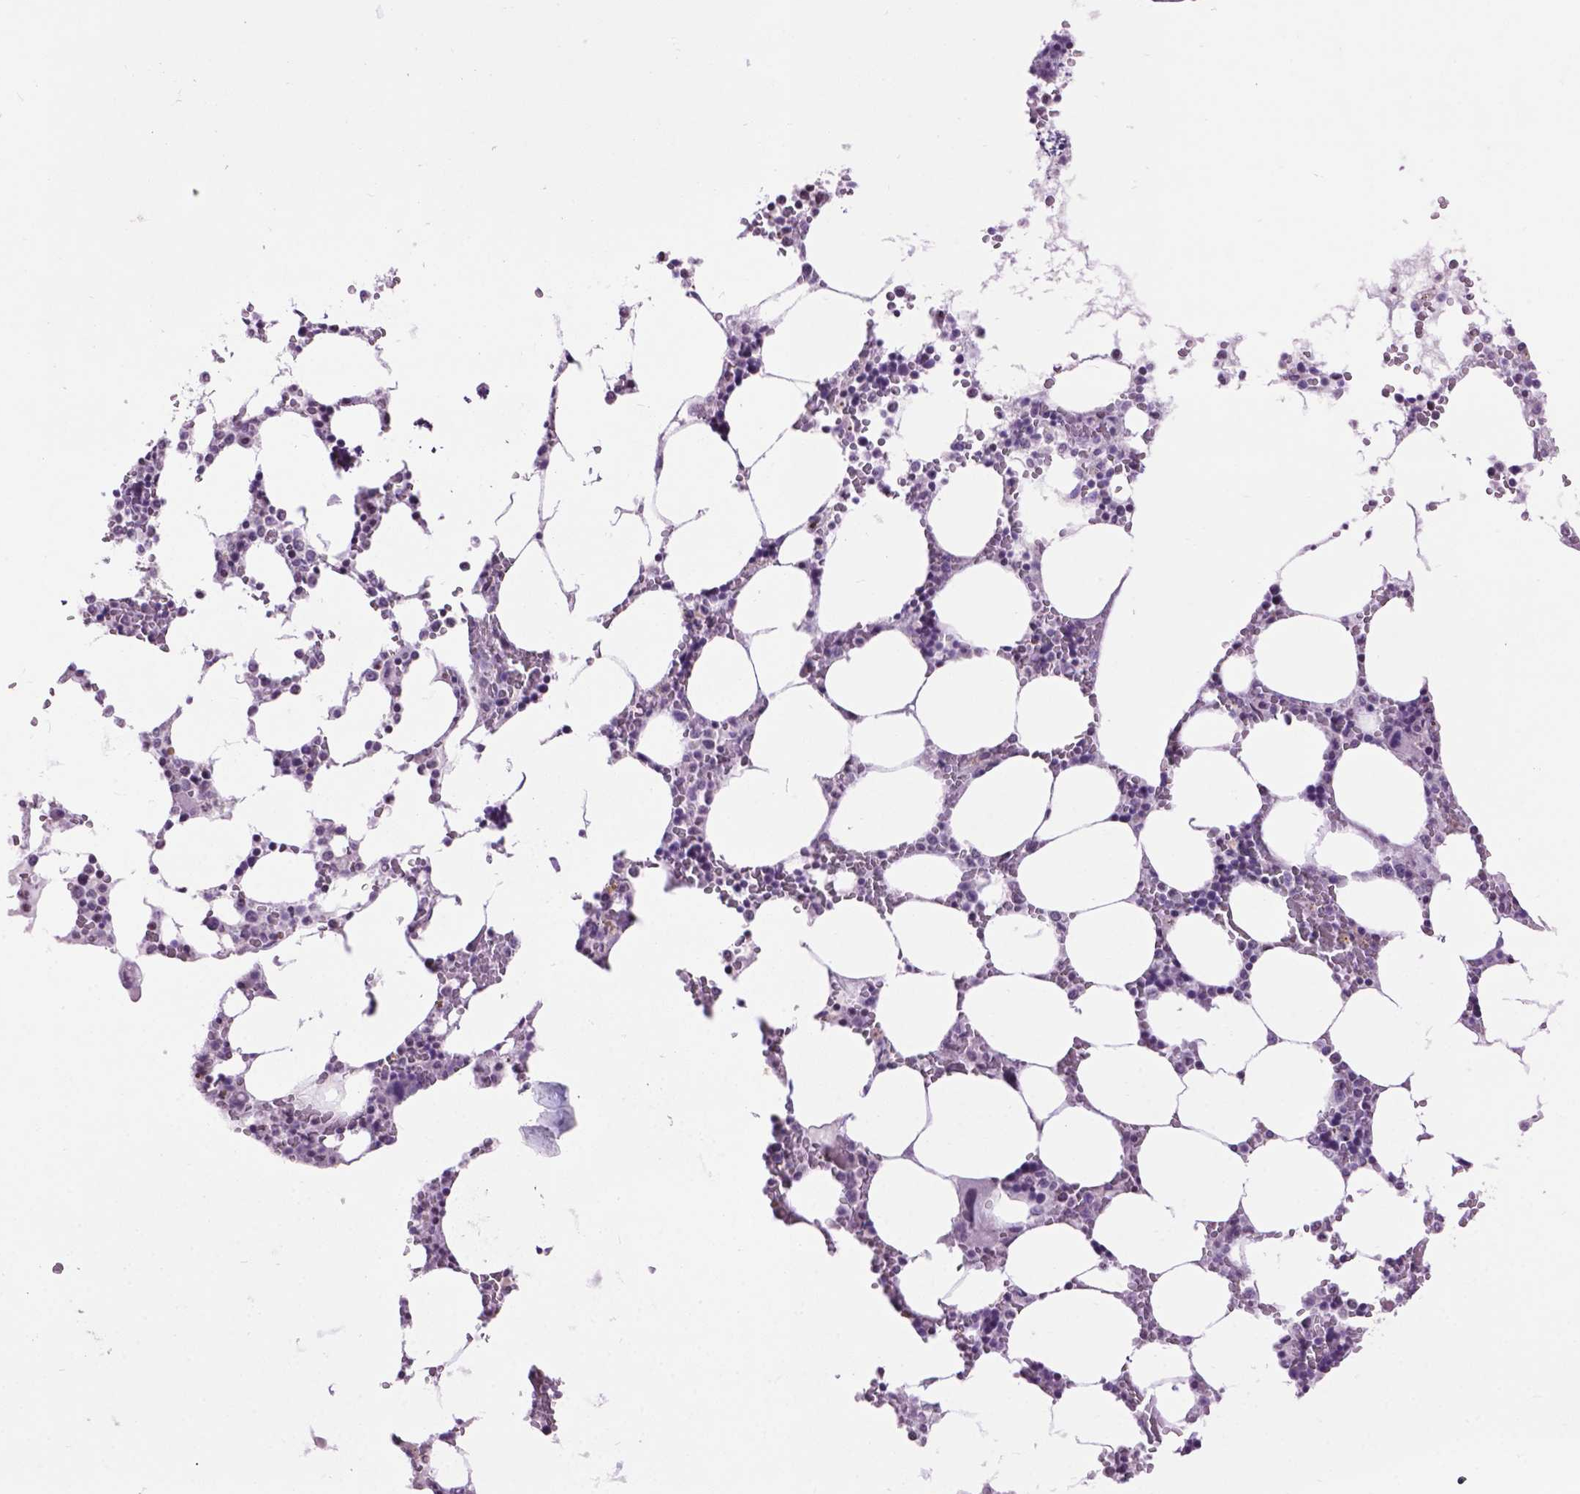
{"staining": {"intensity": "negative", "quantity": "none", "location": "none"}, "tissue": "bone marrow", "cell_type": "Hematopoietic cells", "image_type": "normal", "snomed": [{"axis": "morphology", "description": "Normal tissue, NOS"}, {"axis": "topography", "description": "Bone marrow"}], "caption": "Protein analysis of normal bone marrow reveals no significant staining in hematopoietic cells. (DAB (3,3'-diaminobenzidine) IHC visualized using brightfield microscopy, high magnification).", "gene": "TH", "patient": {"sex": "male", "age": 64}}